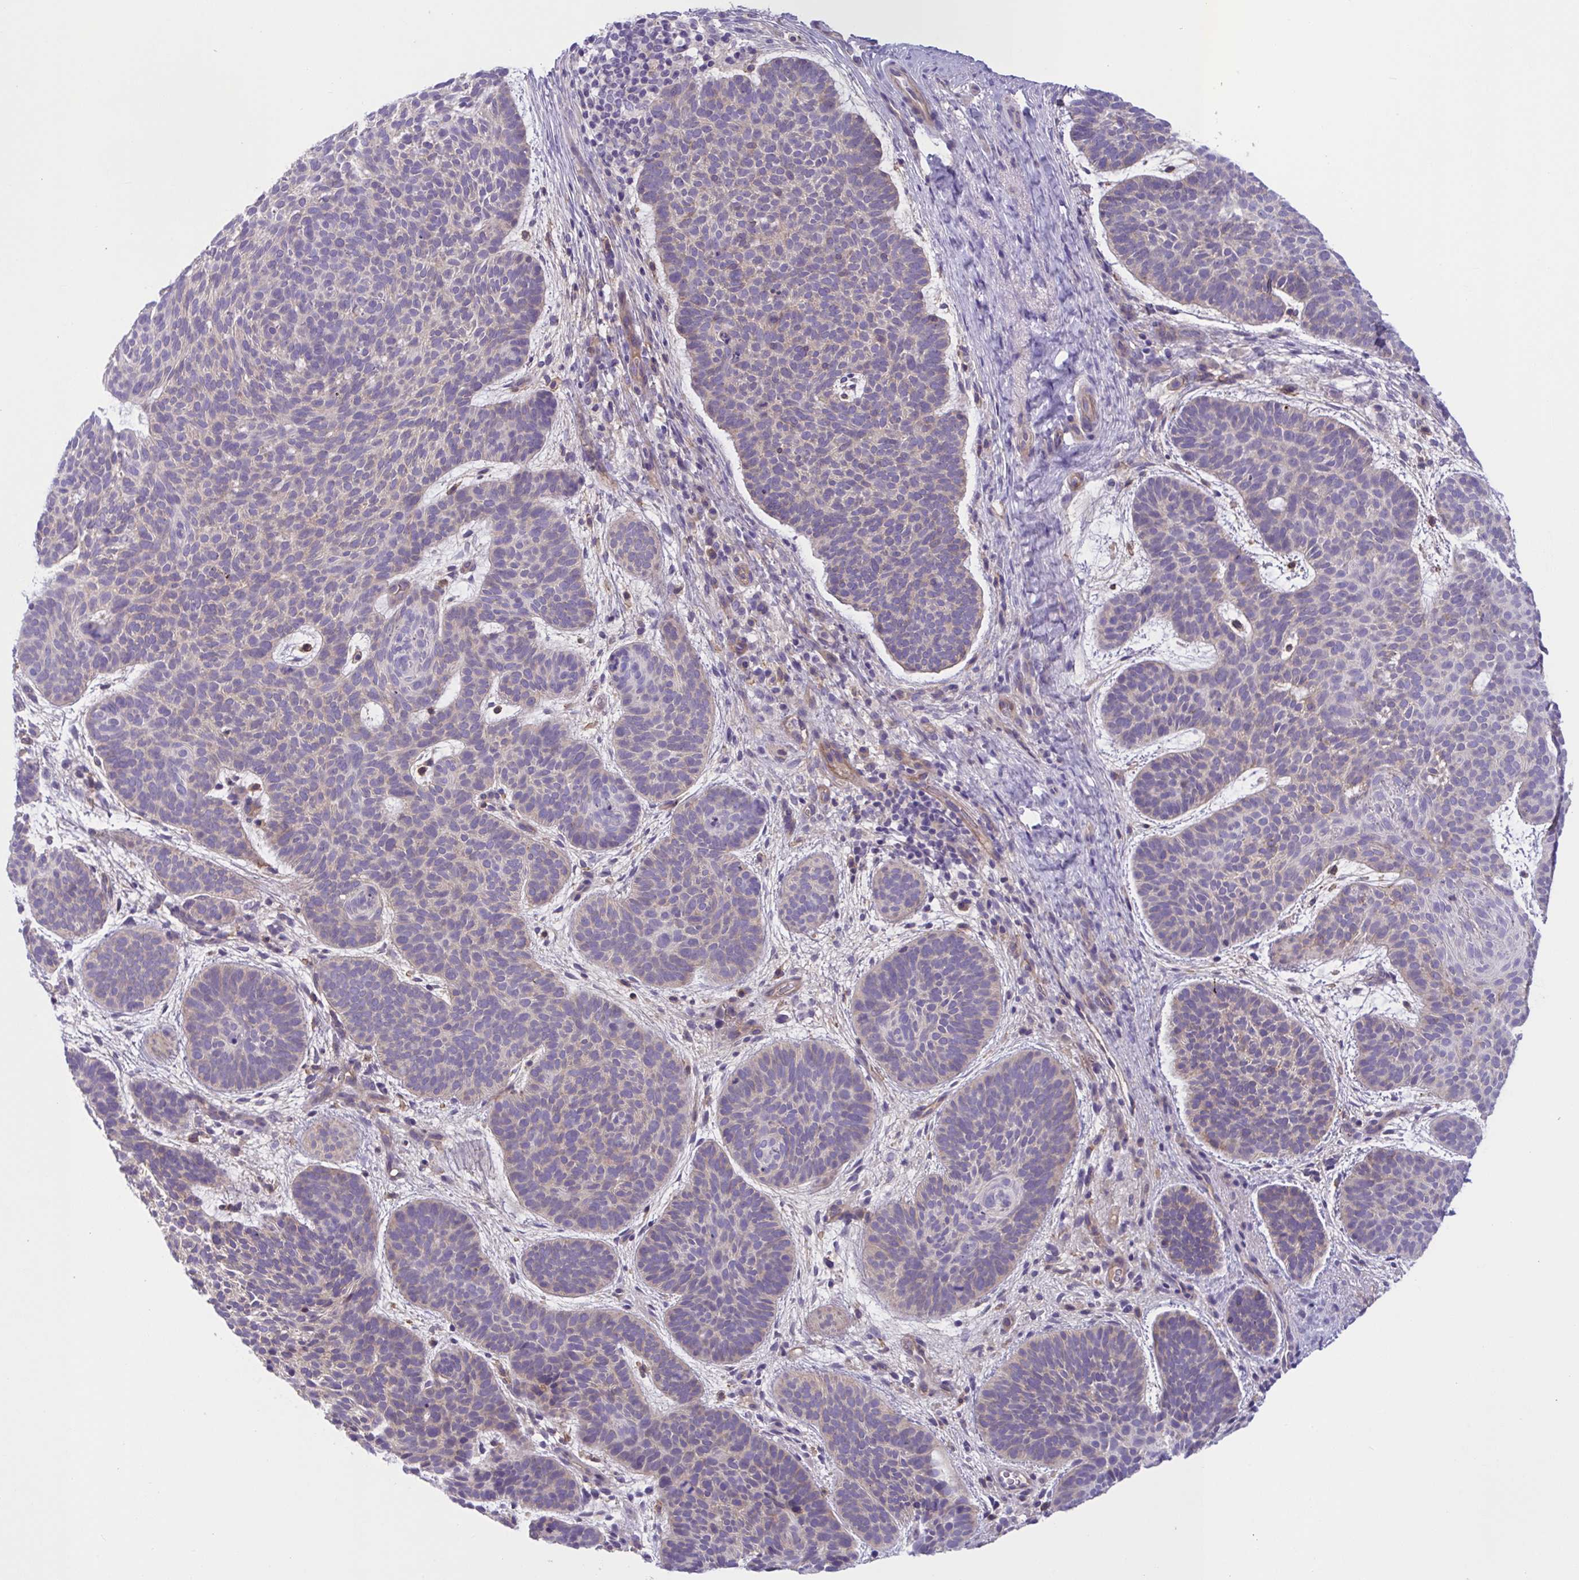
{"staining": {"intensity": "weak", "quantity": "<25%", "location": "cytoplasmic/membranous"}, "tissue": "skin cancer", "cell_type": "Tumor cells", "image_type": "cancer", "snomed": [{"axis": "morphology", "description": "Basal cell carcinoma"}, {"axis": "topography", "description": "Skin"}, {"axis": "topography", "description": "Skin of face"}], "caption": "Basal cell carcinoma (skin) was stained to show a protein in brown. There is no significant staining in tumor cells.", "gene": "TTC7B", "patient": {"sex": "male", "age": 73}}